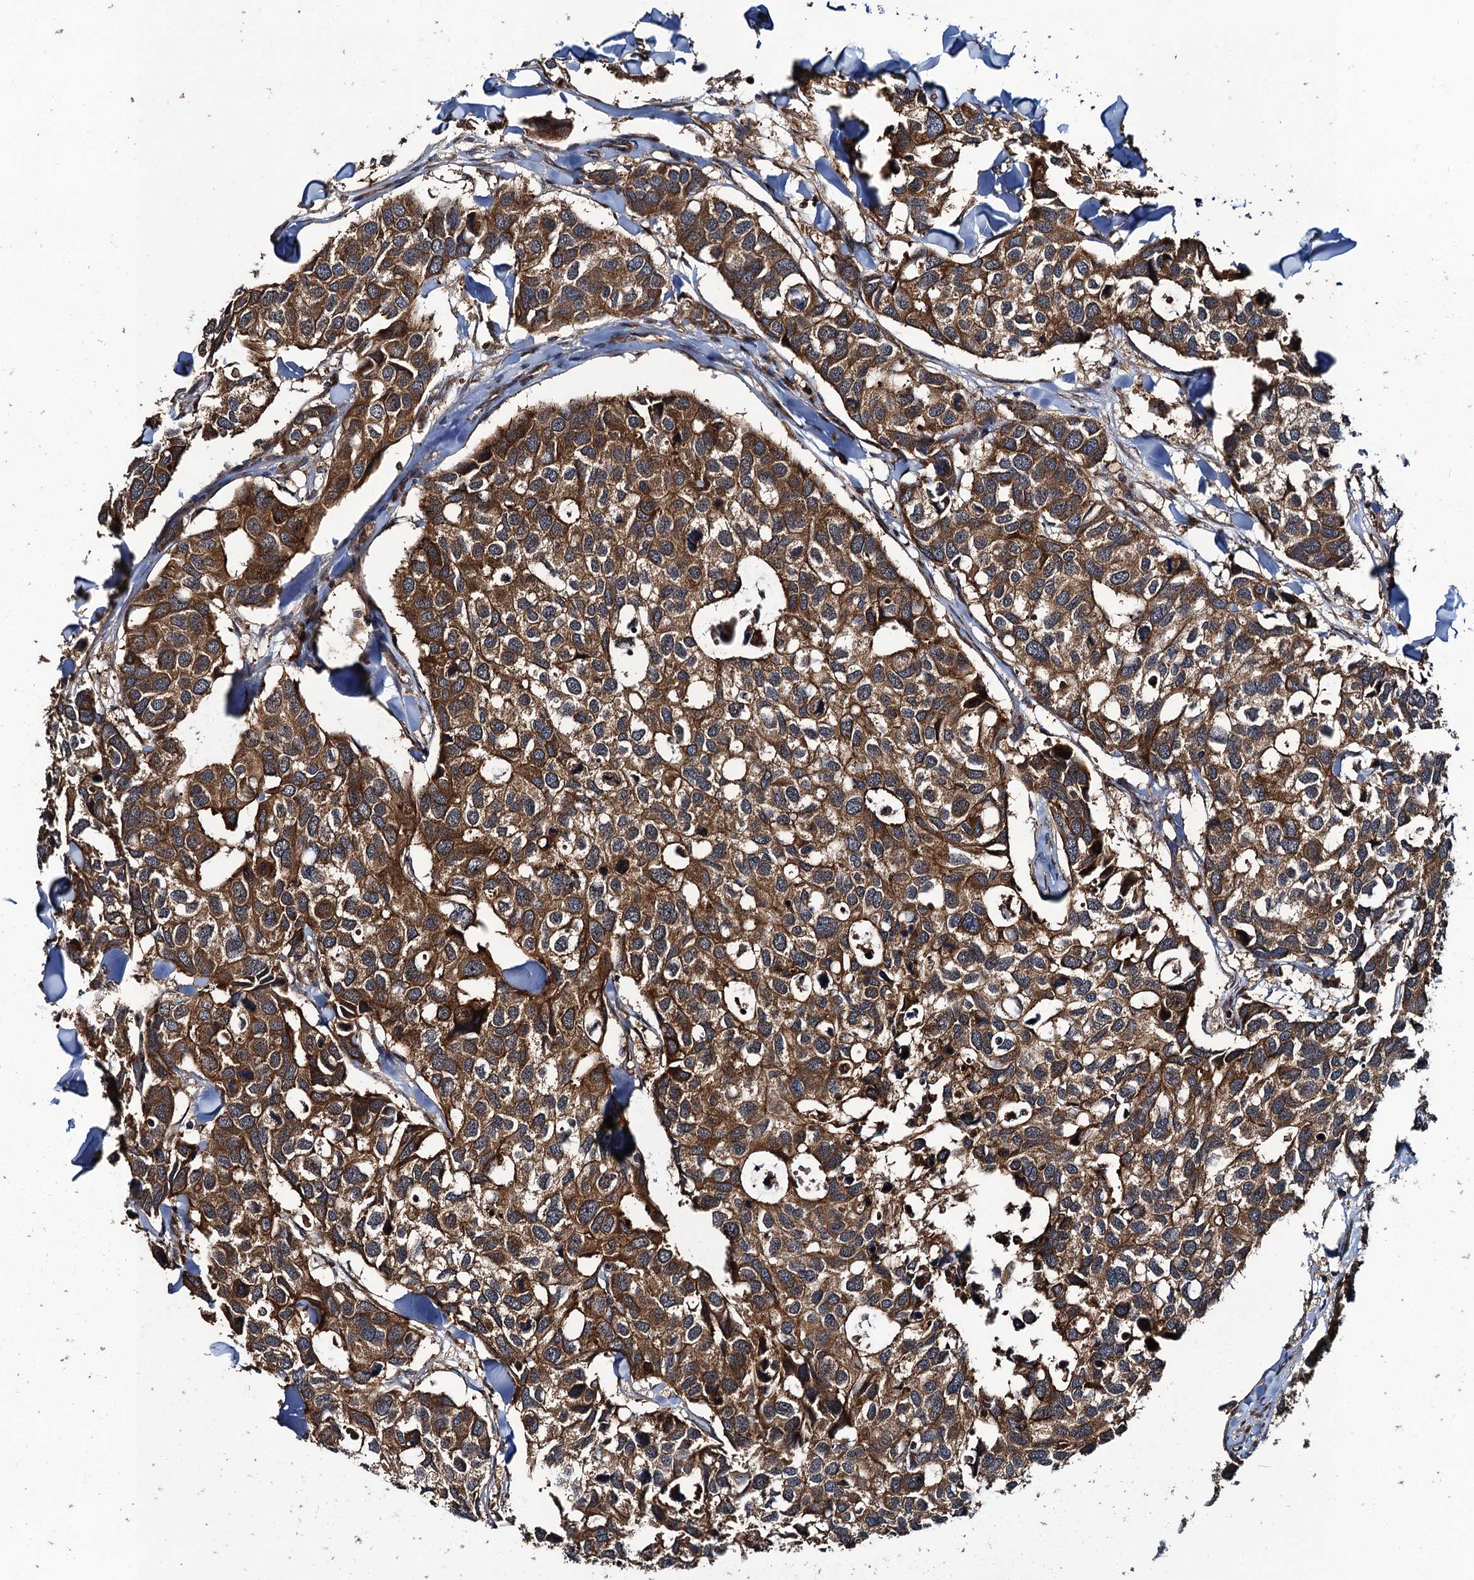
{"staining": {"intensity": "strong", "quantity": ">75%", "location": "cytoplasmic/membranous"}, "tissue": "breast cancer", "cell_type": "Tumor cells", "image_type": "cancer", "snomed": [{"axis": "morphology", "description": "Duct carcinoma"}, {"axis": "topography", "description": "Breast"}], "caption": "A photomicrograph showing strong cytoplasmic/membranous staining in about >75% of tumor cells in breast cancer (infiltrating ductal carcinoma), as visualized by brown immunohistochemical staining.", "gene": "NEK1", "patient": {"sex": "female", "age": 83}}